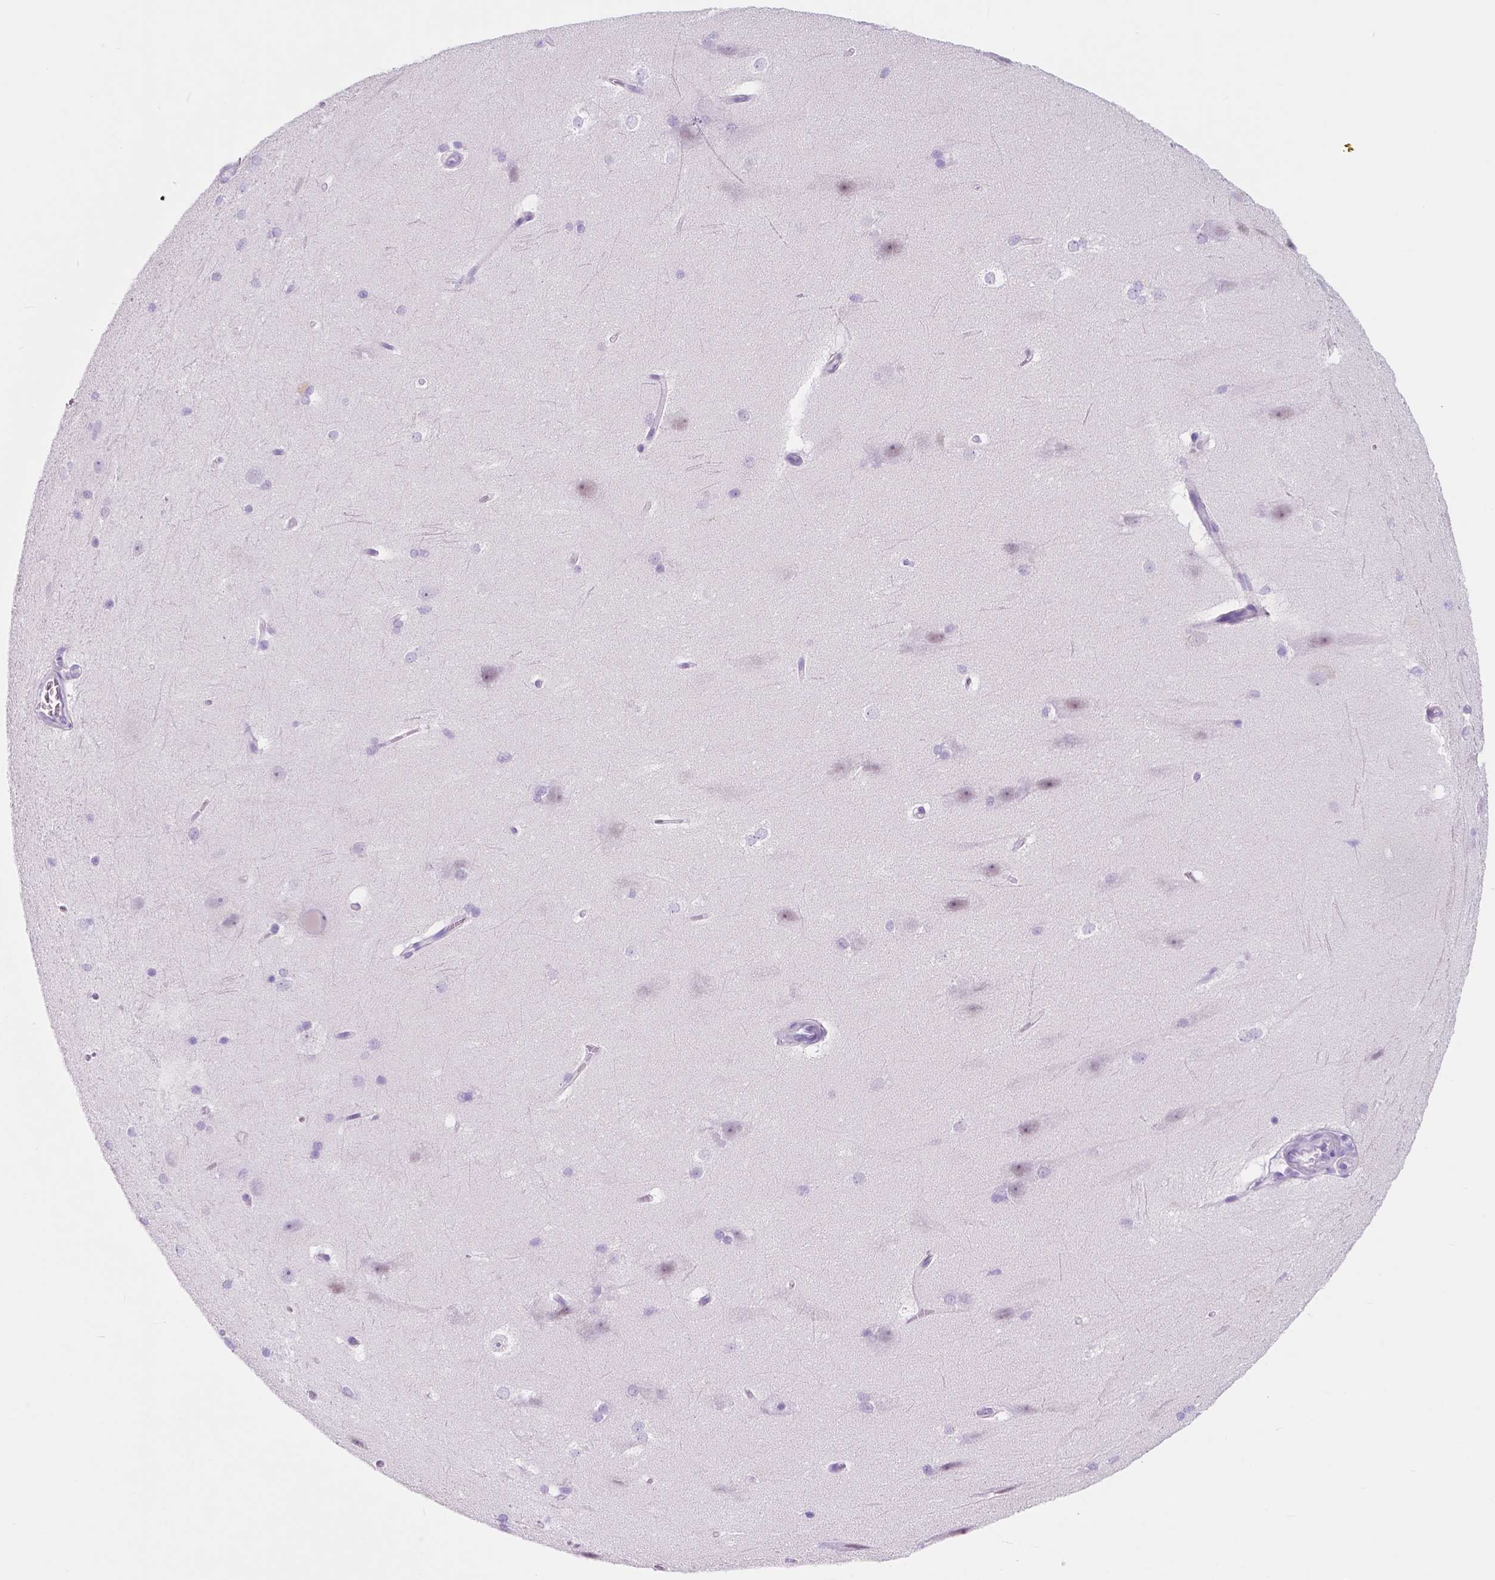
{"staining": {"intensity": "negative", "quantity": "none", "location": "none"}, "tissue": "hippocampus", "cell_type": "Glial cells", "image_type": "normal", "snomed": [{"axis": "morphology", "description": "Normal tissue, NOS"}, {"axis": "topography", "description": "Cerebral cortex"}, {"axis": "topography", "description": "Hippocampus"}], "caption": "A high-resolution micrograph shows immunohistochemistry staining of normal hippocampus, which exhibits no significant staining in glial cells.", "gene": "CUZD1", "patient": {"sex": "female", "age": 19}}